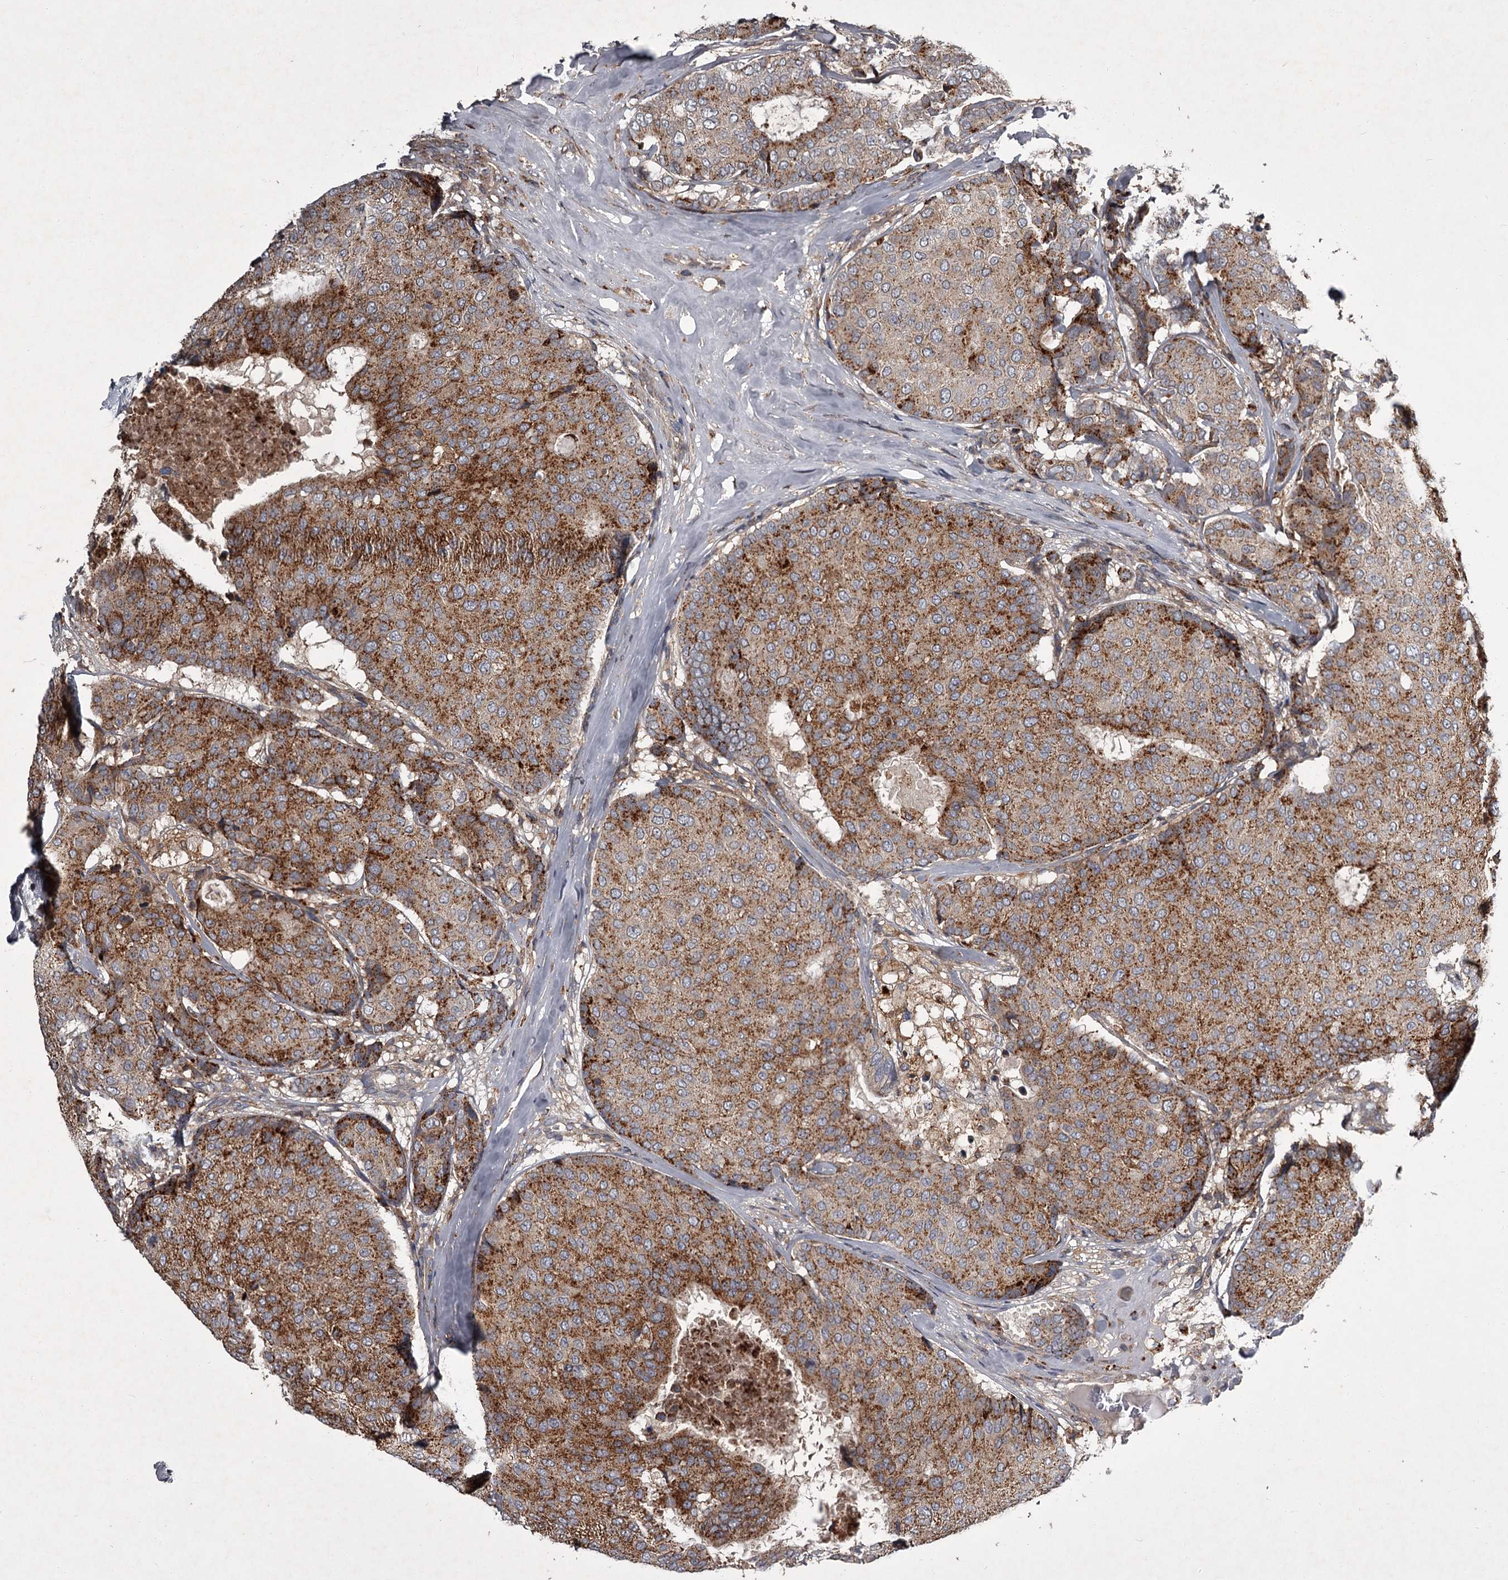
{"staining": {"intensity": "moderate", "quantity": ">75%", "location": "cytoplasmic/membranous"}, "tissue": "breast cancer", "cell_type": "Tumor cells", "image_type": "cancer", "snomed": [{"axis": "morphology", "description": "Duct carcinoma"}, {"axis": "topography", "description": "Breast"}], "caption": "A brown stain shows moderate cytoplasmic/membranous positivity of a protein in human infiltrating ductal carcinoma (breast) tumor cells. Nuclei are stained in blue.", "gene": "UNC93B1", "patient": {"sex": "female", "age": 75}}